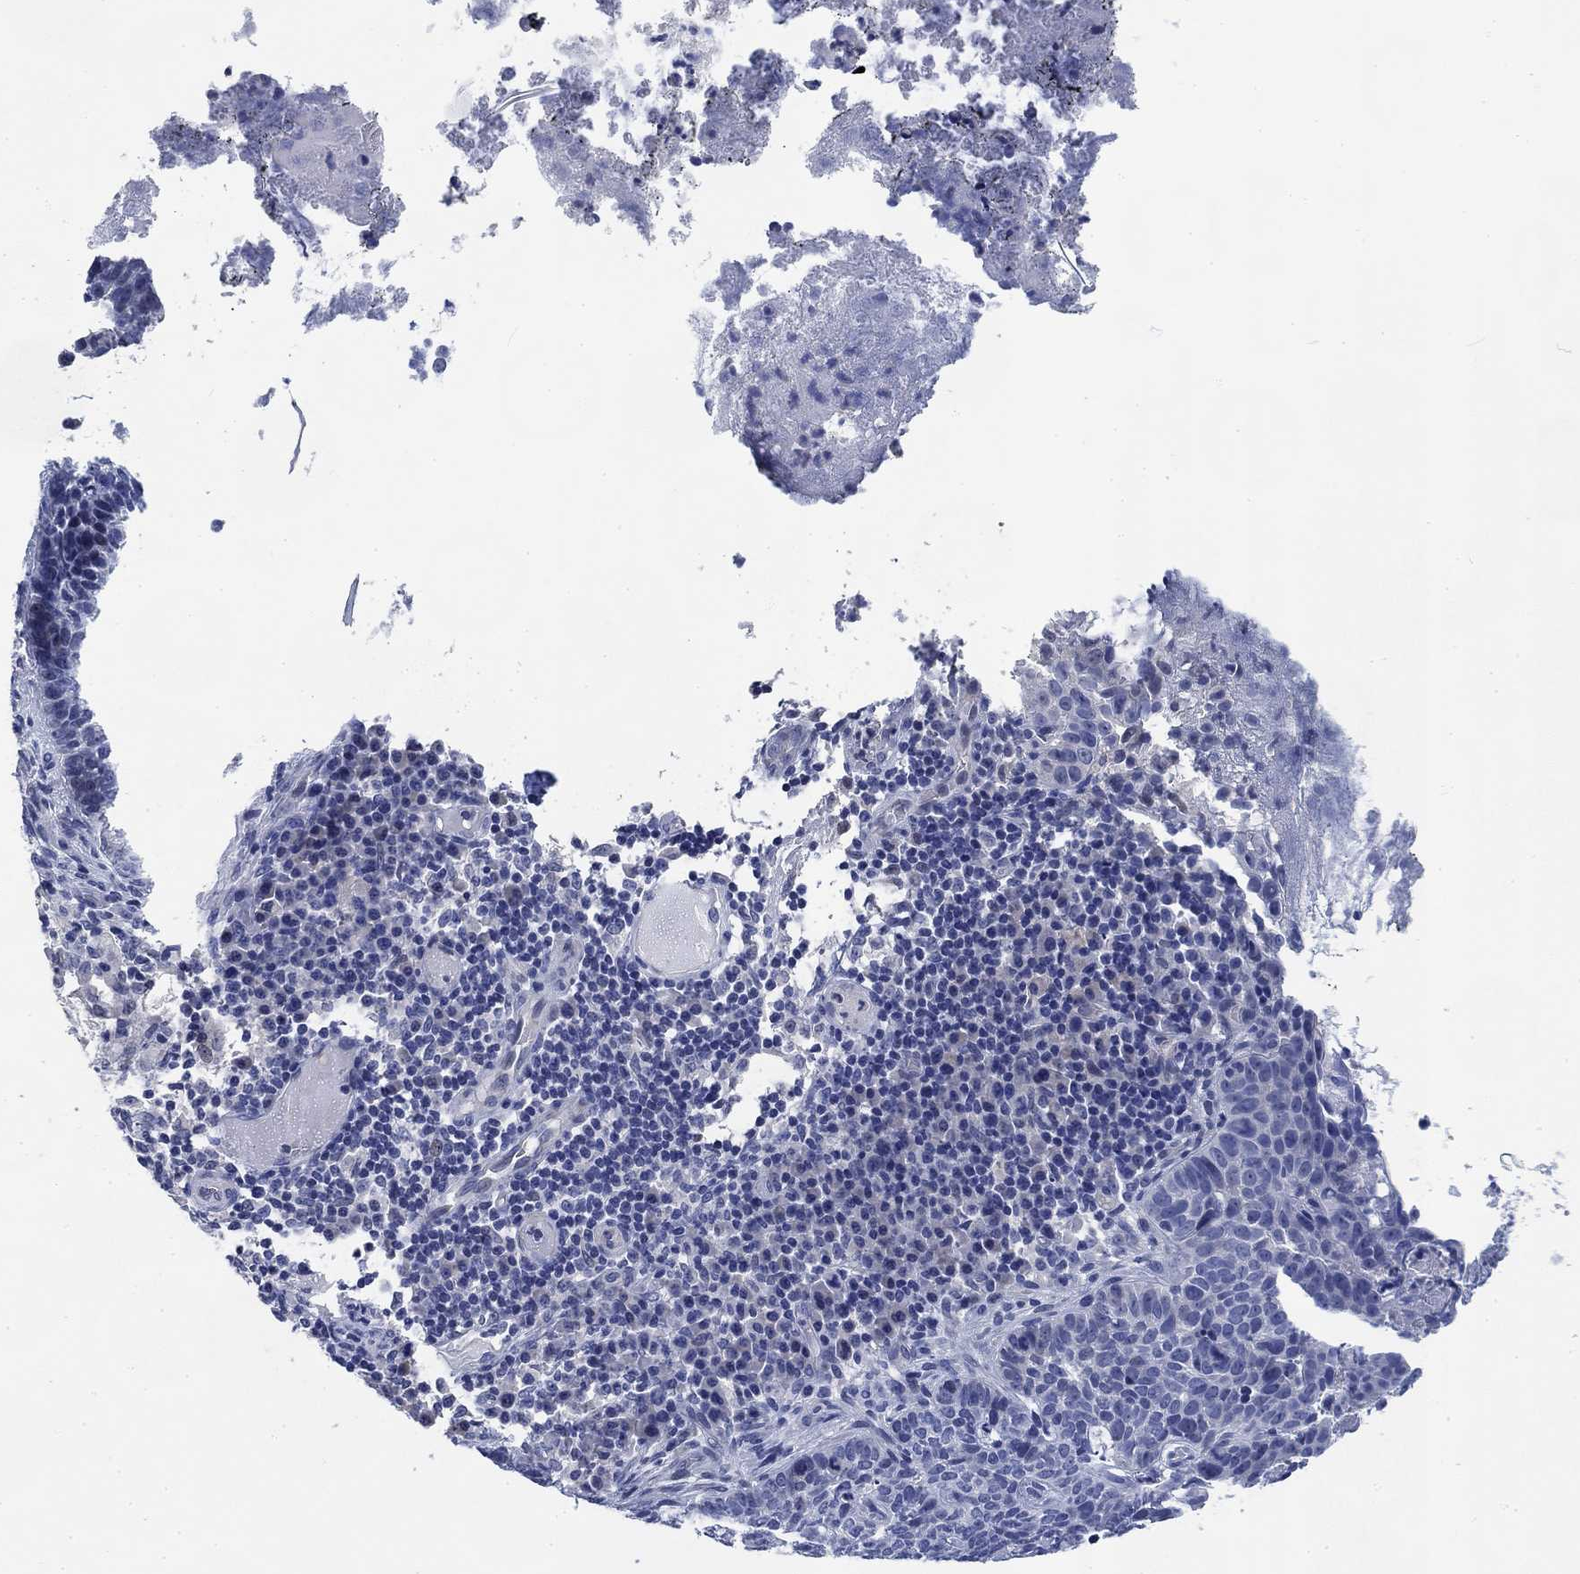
{"staining": {"intensity": "negative", "quantity": "none", "location": "none"}, "tissue": "skin cancer", "cell_type": "Tumor cells", "image_type": "cancer", "snomed": [{"axis": "morphology", "description": "Basal cell carcinoma"}, {"axis": "topography", "description": "Skin"}], "caption": "The photomicrograph reveals no significant positivity in tumor cells of skin cancer.", "gene": "DAZL", "patient": {"sex": "female", "age": 69}}